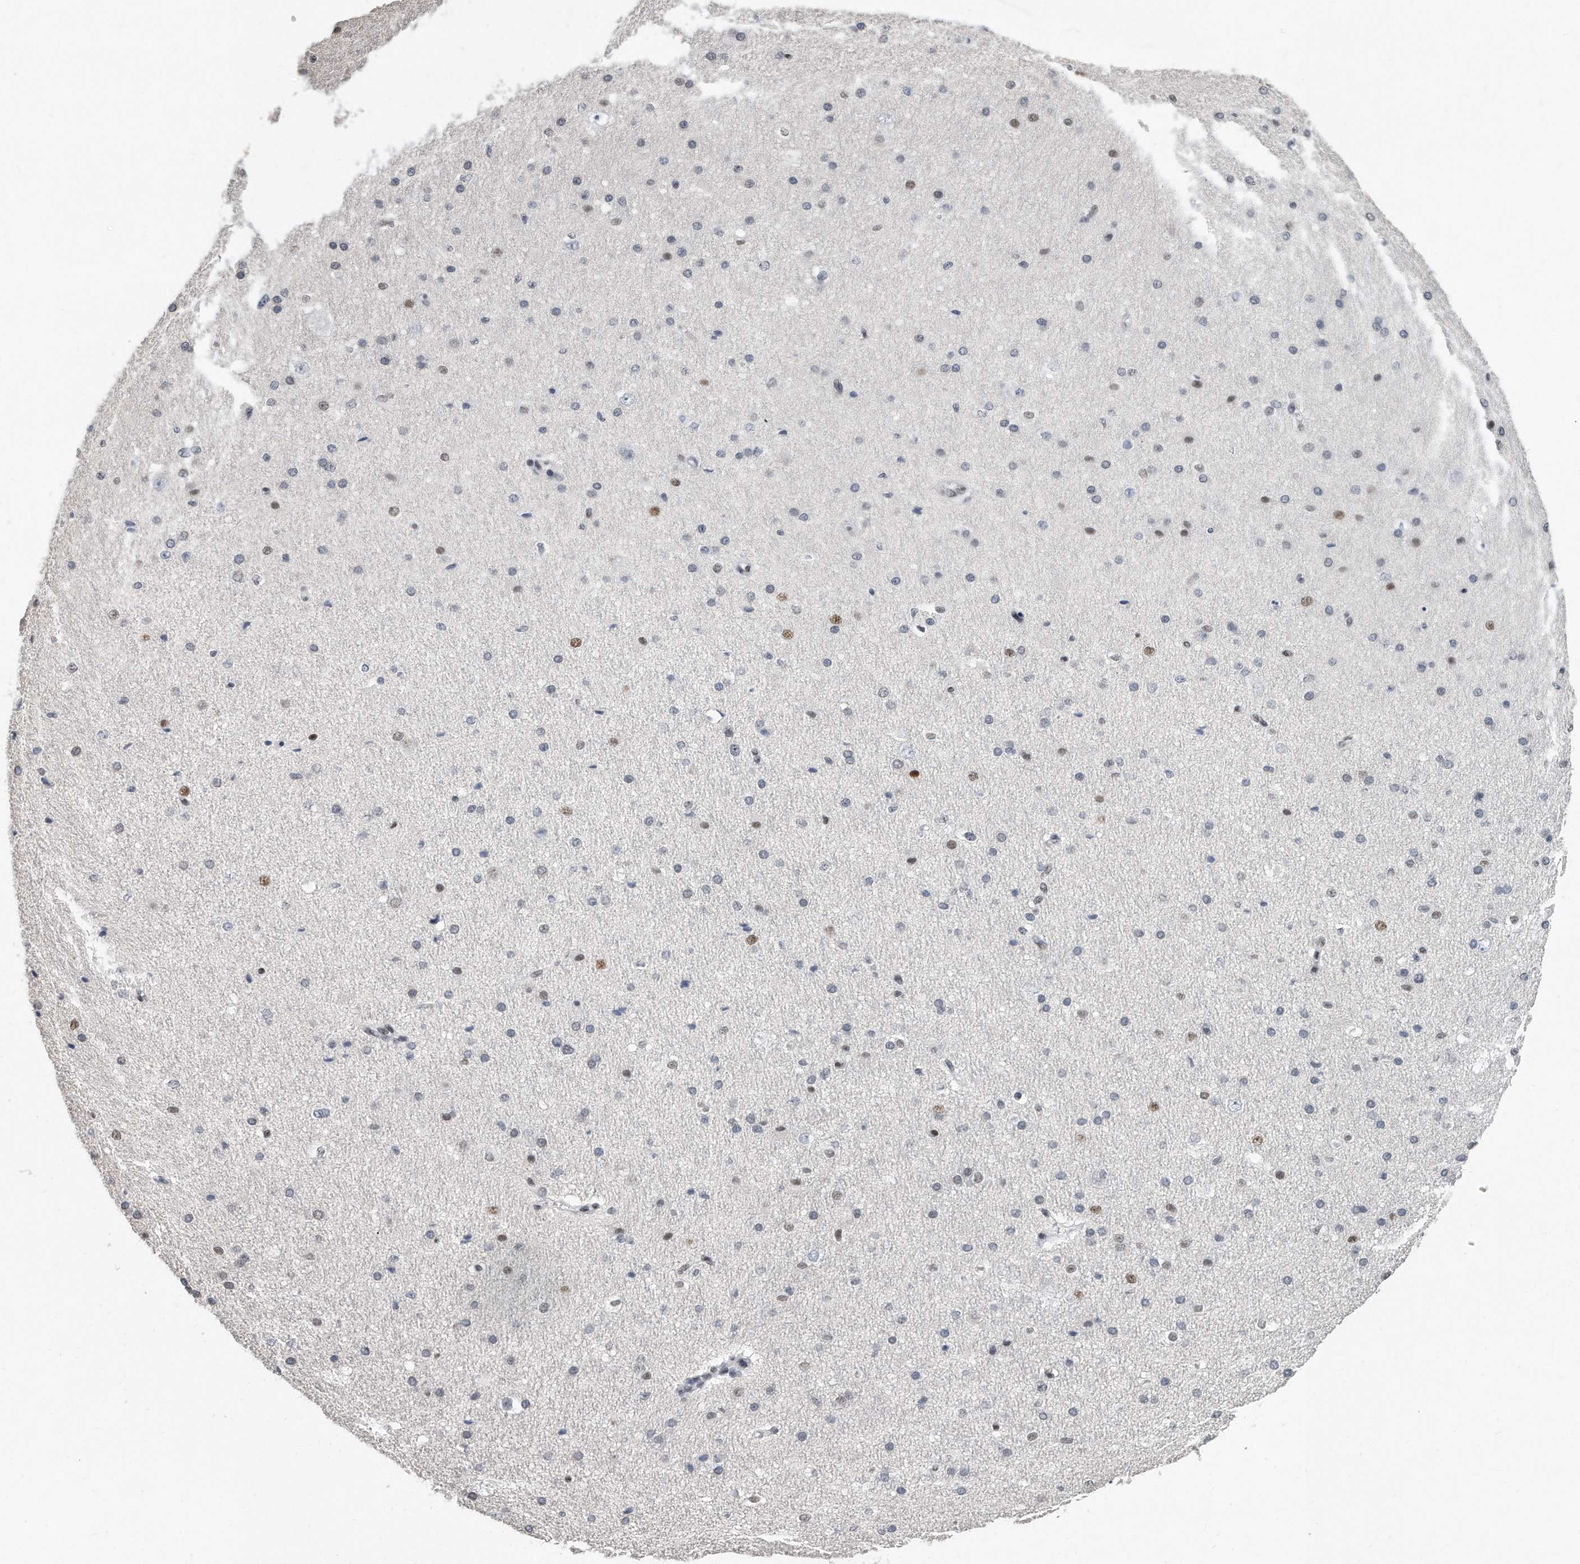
{"staining": {"intensity": "negative", "quantity": "none", "location": "none"}, "tissue": "cerebral cortex", "cell_type": "Endothelial cells", "image_type": "normal", "snomed": [{"axis": "morphology", "description": "Normal tissue, NOS"}, {"axis": "morphology", "description": "Developmental malformation"}, {"axis": "topography", "description": "Cerebral cortex"}], "caption": "Immunohistochemistry histopathology image of unremarkable cerebral cortex stained for a protein (brown), which reveals no expression in endothelial cells.", "gene": "CTBP2", "patient": {"sex": "female", "age": 30}}